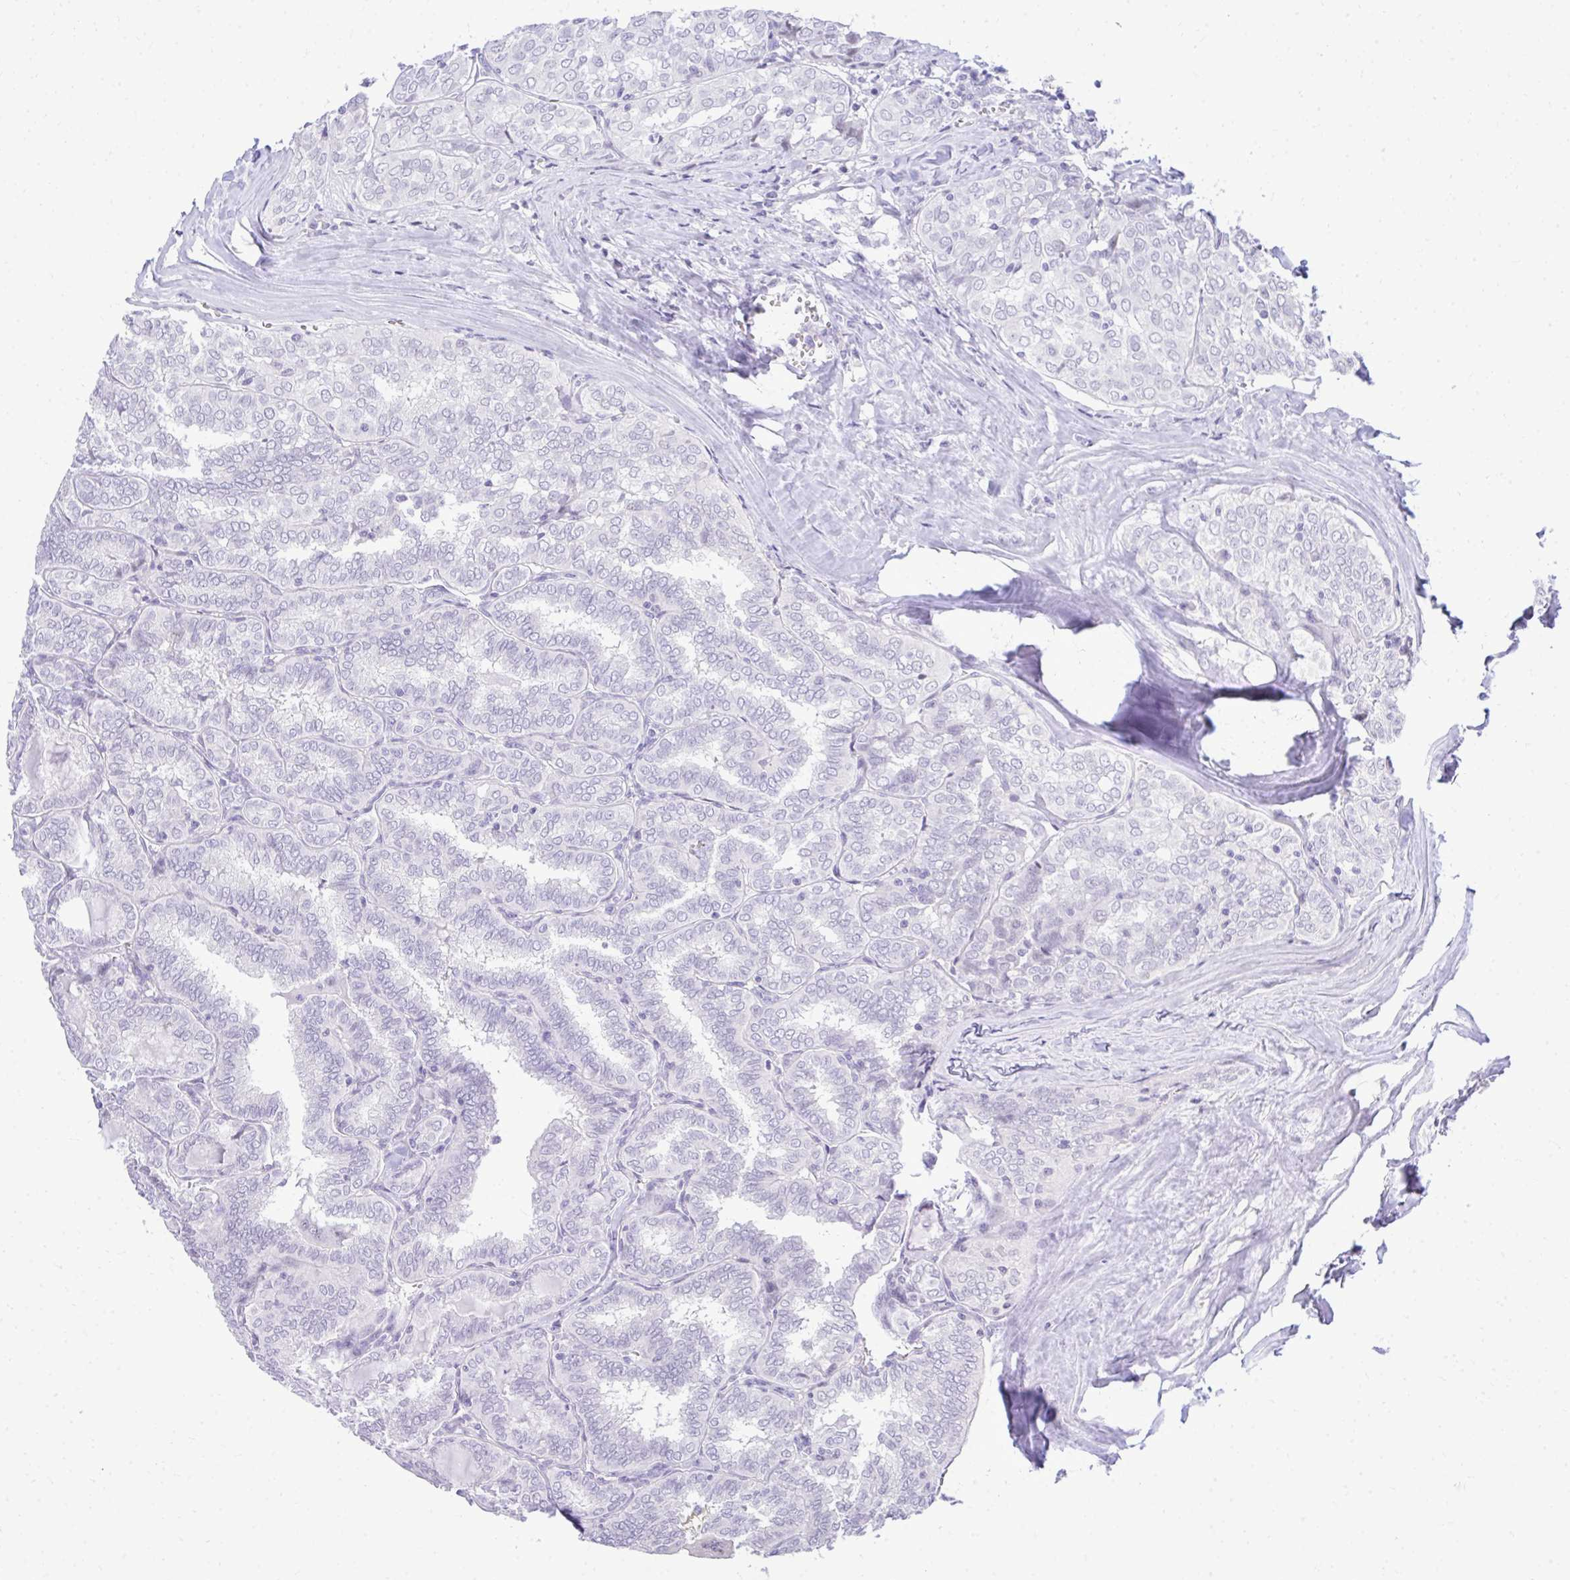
{"staining": {"intensity": "negative", "quantity": "none", "location": "none"}, "tissue": "thyroid cancer", "cell_type": "Tumor cells", "image_type": "cancer", "snomed": [{"axis": "morphology", "description": "Papillary adenocarcinoma, NOS"}, {"axis": "topography", "description": "Thyroid gland"}], "caption": "Image shows no significant protein staining in tumor cells of papillary adenocarcinoma (thyroid).", "gene": "EID3", "patient": {"sex": "female", "age": 30}}